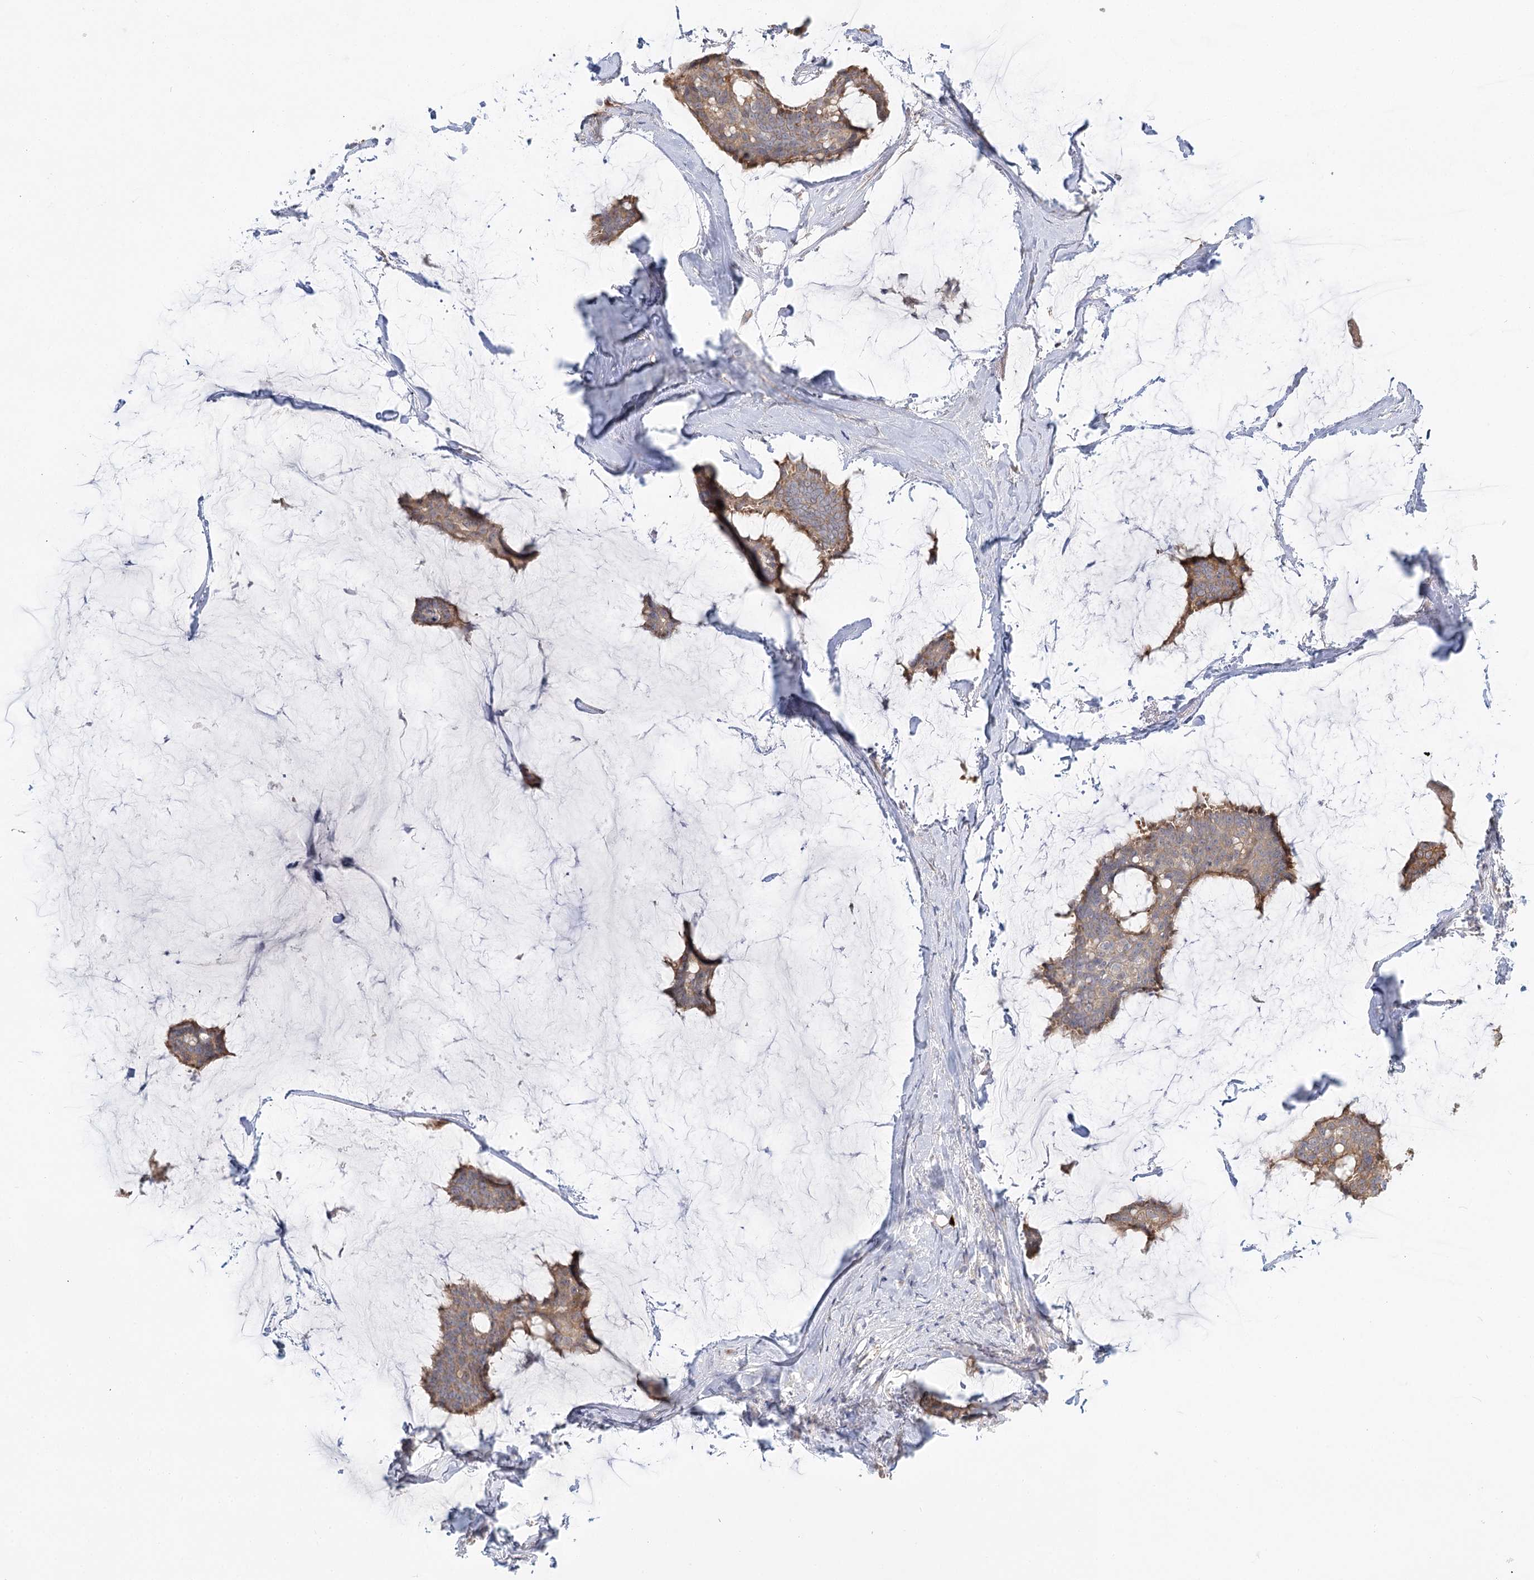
{"staining": {"intensity": "weak", "quantity": ">75%", "location": "cytoplasmic/membranous"}, "tissue": "breast cancer", "cell_type": "Tumor cells", "image_type": "cancer", "snomed": [{"axis": "morphology", "description": "Duct carcinoma"}, {"axis": "topography", "description": "Breast"}], "caption": "Breast cancer (invasive ductal carcinoma) stained for a protein (brown) exhibits weak cytoplasmic/membranous positive positivity in approximately >75% of tumor cells.", "gene": "GUCY2C", "patient": {"sex": "female", "age": 93}}